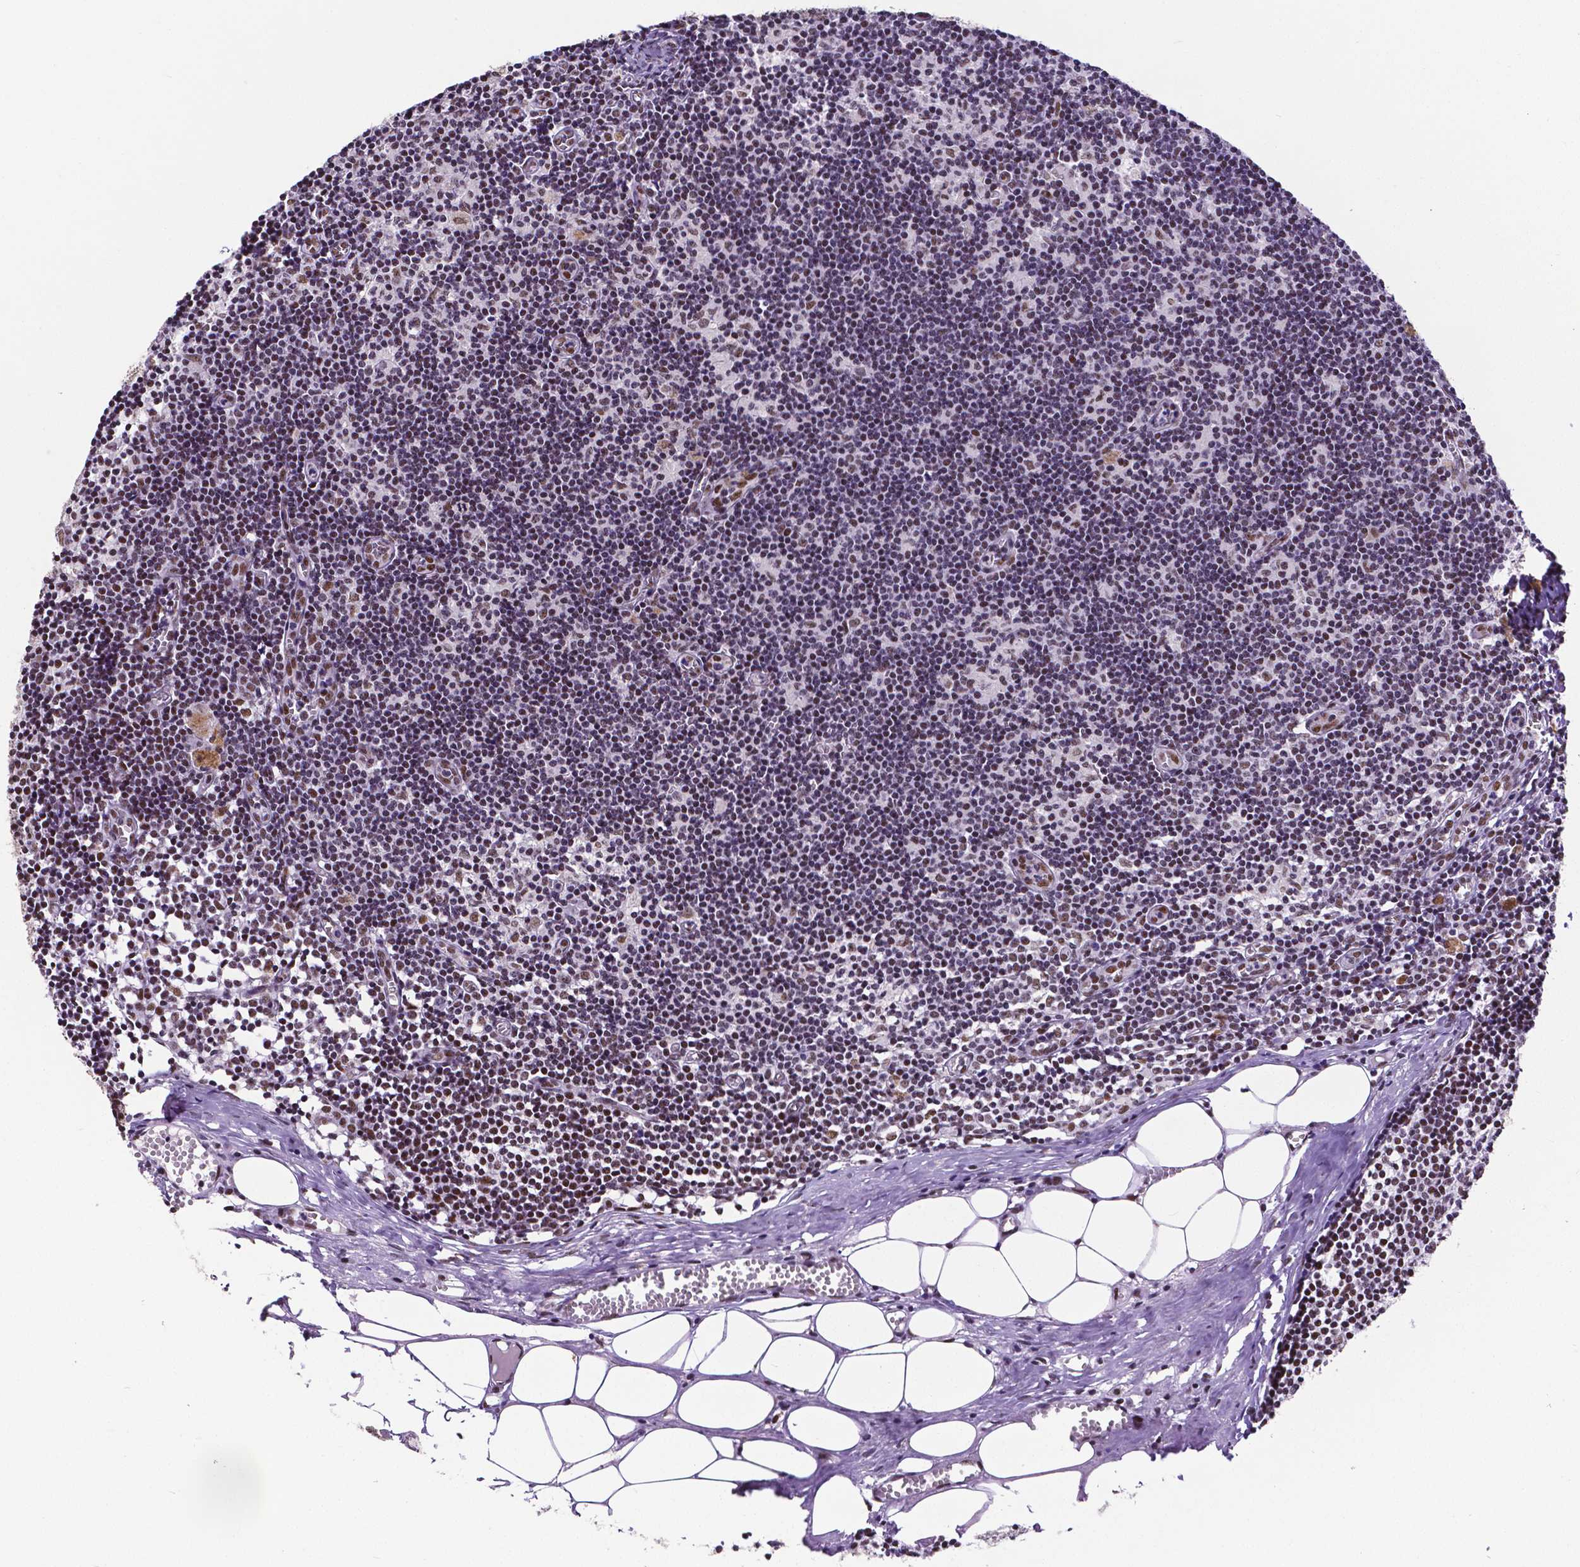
{"staining": {"intensity": "moderate", "quantity": "25%-75%", "location": "nuclear"}, "tissue": "lymph node", "cell_type": "Non-germinal center cells", "image_type": "normal", "snomed": [{"axis": "morphology", "description": "Normal tissue, NOS"}, {"axis": "topography", "description": "Lymph node"}], "caption": "IHC photomicrograph of benign lymph node: human lymph node stained using immunohistochemistry (IHC) demonstrates medium levels of moderate protein expression localized specifically in the nuclear of non-germinal center cells, appearing as a nuclear brown color.", "gene": "ATRX", "patient": {"sex": "female", "age": 52}}